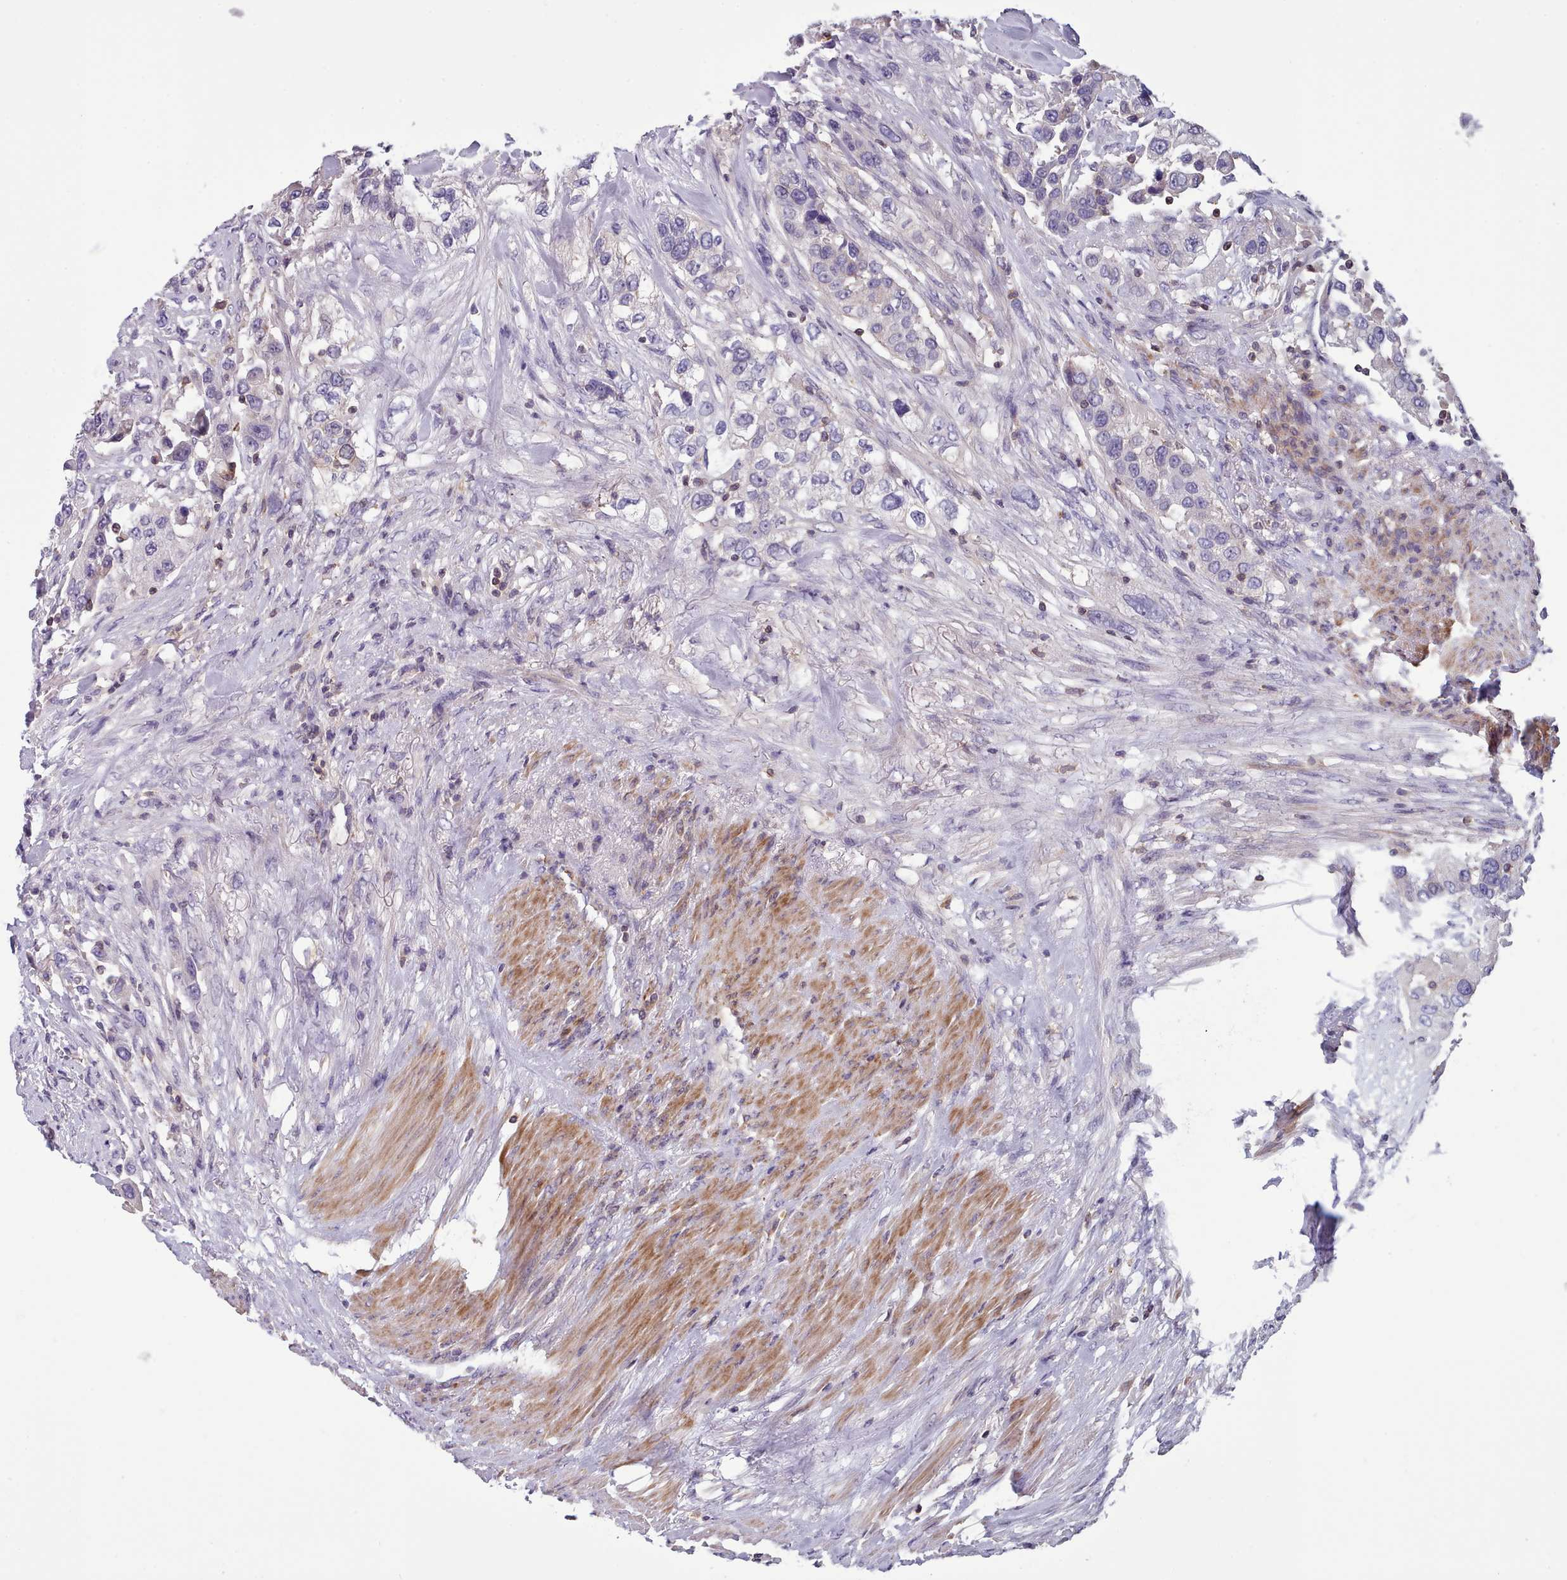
{"staining": {"intensity": "negative", "quantity": "none", "location": "none"}, "tissue": "urothelial cancer", "cell_type": "Tumor cells", "image_type": "cancer", "snomed": [{"axis": "morphology", "description": "Urothelial carcinoma, High grade"}, {"axis": "topography", "description": "Urinary bladder"}], "caption": "Human urothelial carcinoma (high-grade) stained for a protein using immunohistochemistry reveals no expression in tumor cells.", "gene": "RAC2", "patient": {"sex": "female", "age": 80}}